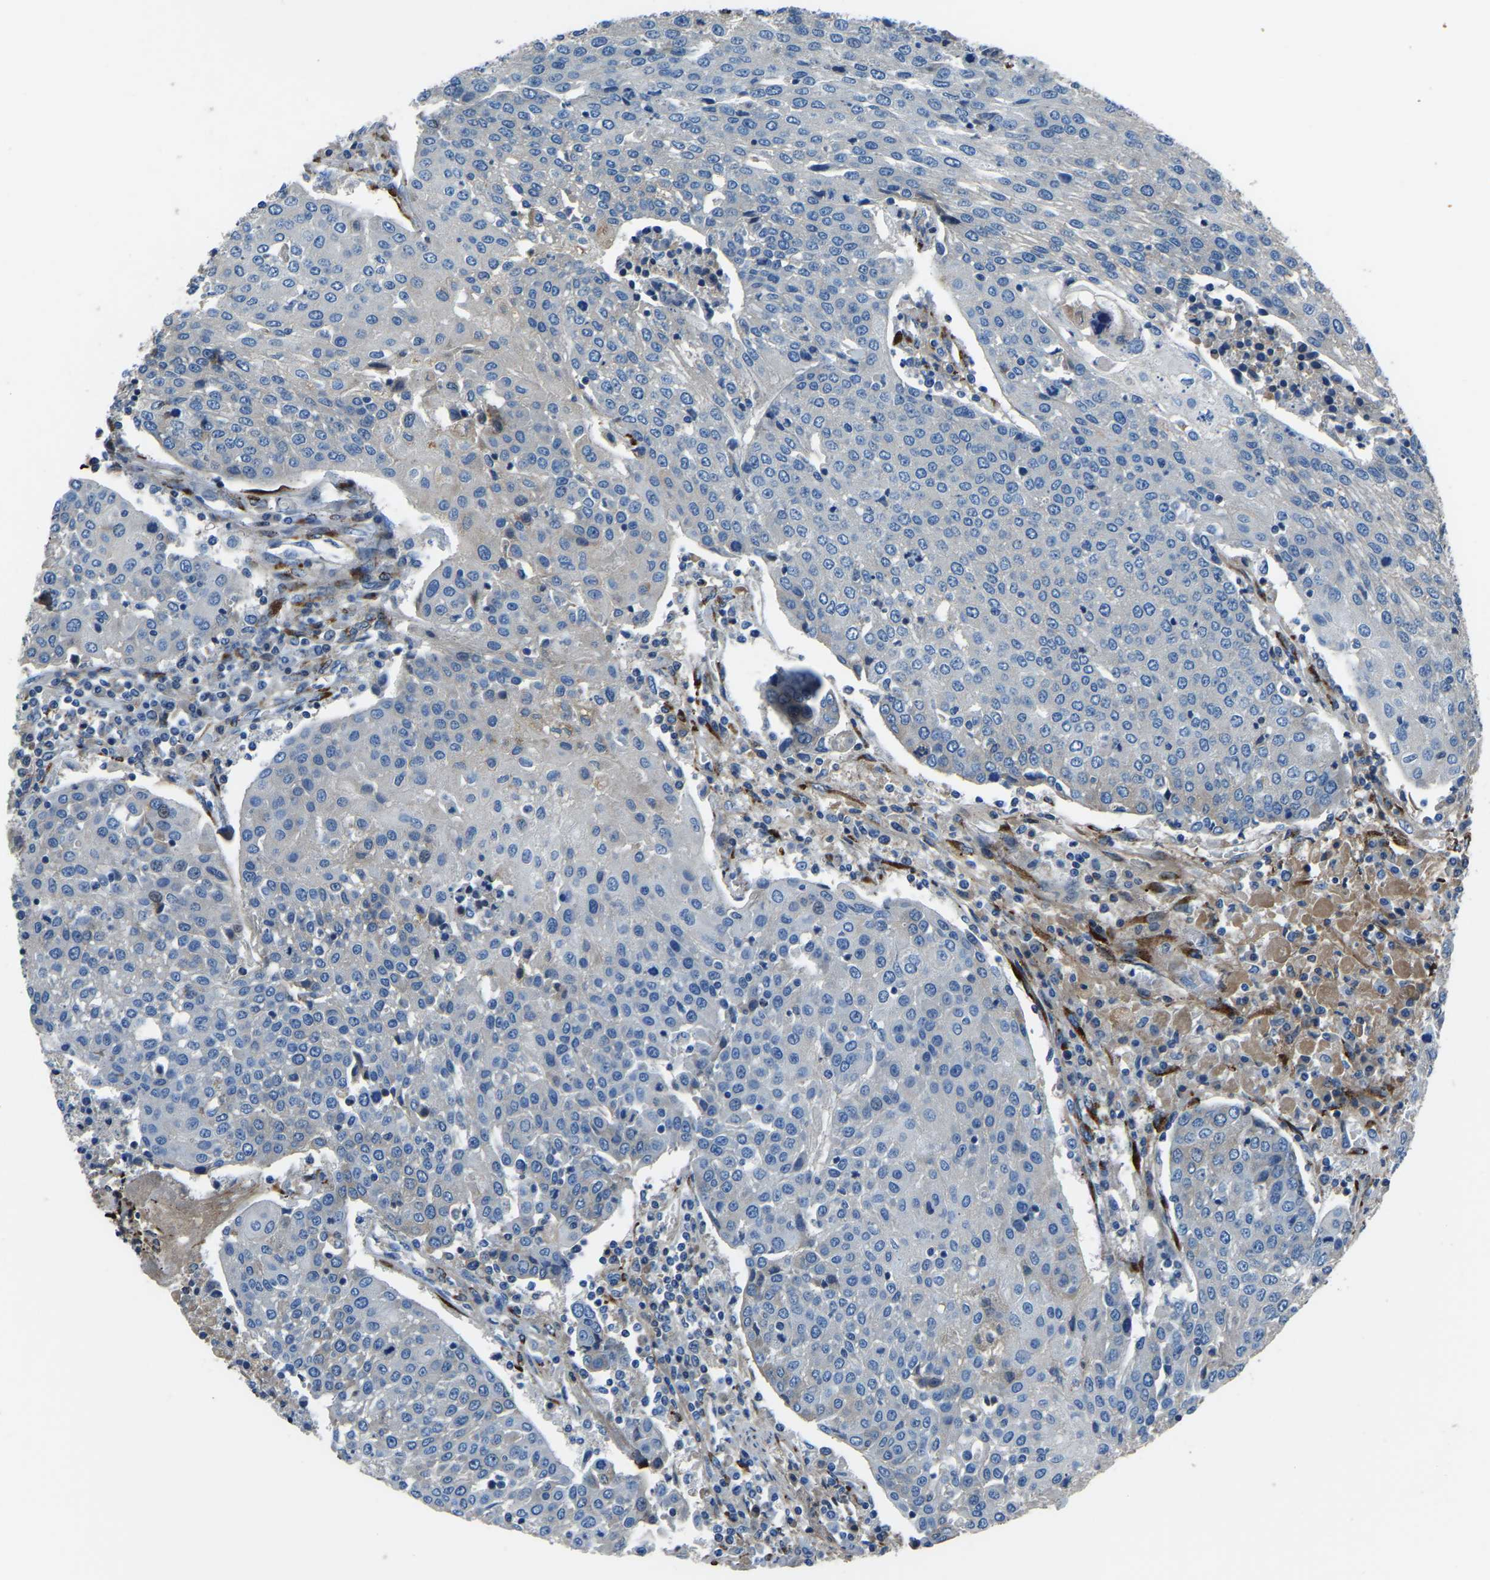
{"staining": {"intensity": "negative", "quantity": "none", "location": "none"}, "tissue": "urothelial cancer", "cell_type": "Tumor cells", "image_type": "cancer", "snomed": [{"axis": "morphology", "description": "Urothelial carcinoma, High grade"}, {"axis": "topography", "description": "Urinary bladder"}], "caption": "Protein analysis of high-grade urothelial carcinoma exhibits no significant staining in tumor cells.", "gene": "COL3A1", "patient": {"sex": "female", "age": 85}}